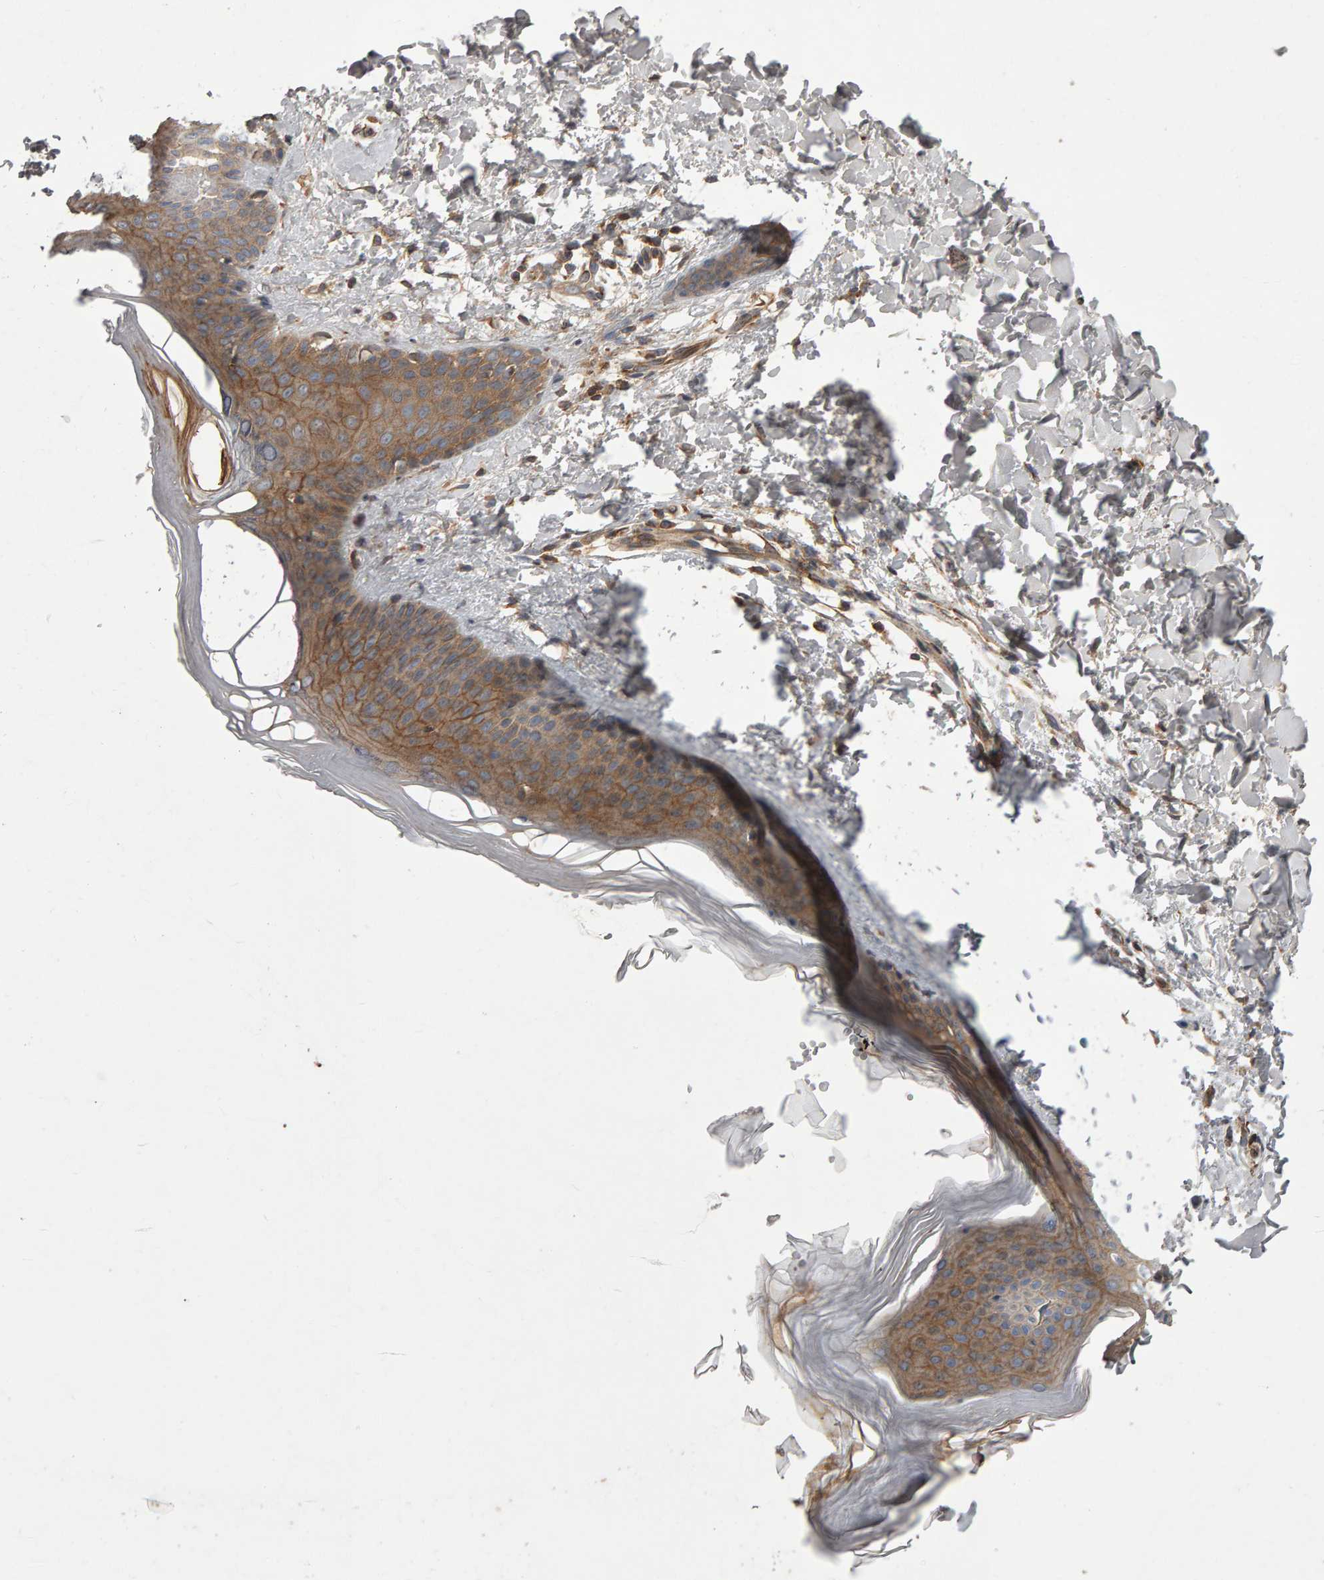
{"staining": {"intensity": "moderate", "quantity": ">75%", "location": "cytoplasmic/membranous"}, "tissue": "skin", "cell_type": "Fibroblasts", "image_type": "normal", "snomed": [{"axis": "morphology", "description": "Normal tissue, NOS"}, {"axis": "morphology", "description": "Malignant melanoma, Metastatic site"}, {"axis": "topography", "description": "Skin"}], "caption": "A micrograph showing moderate cytoplasmic/membranous expression in approximately >75% of fibroblasts in normal skin, as visualized by brown immunohistochemical staining.", "gene": "PGS1", "patient": {"sex": "male", "age": 41}}